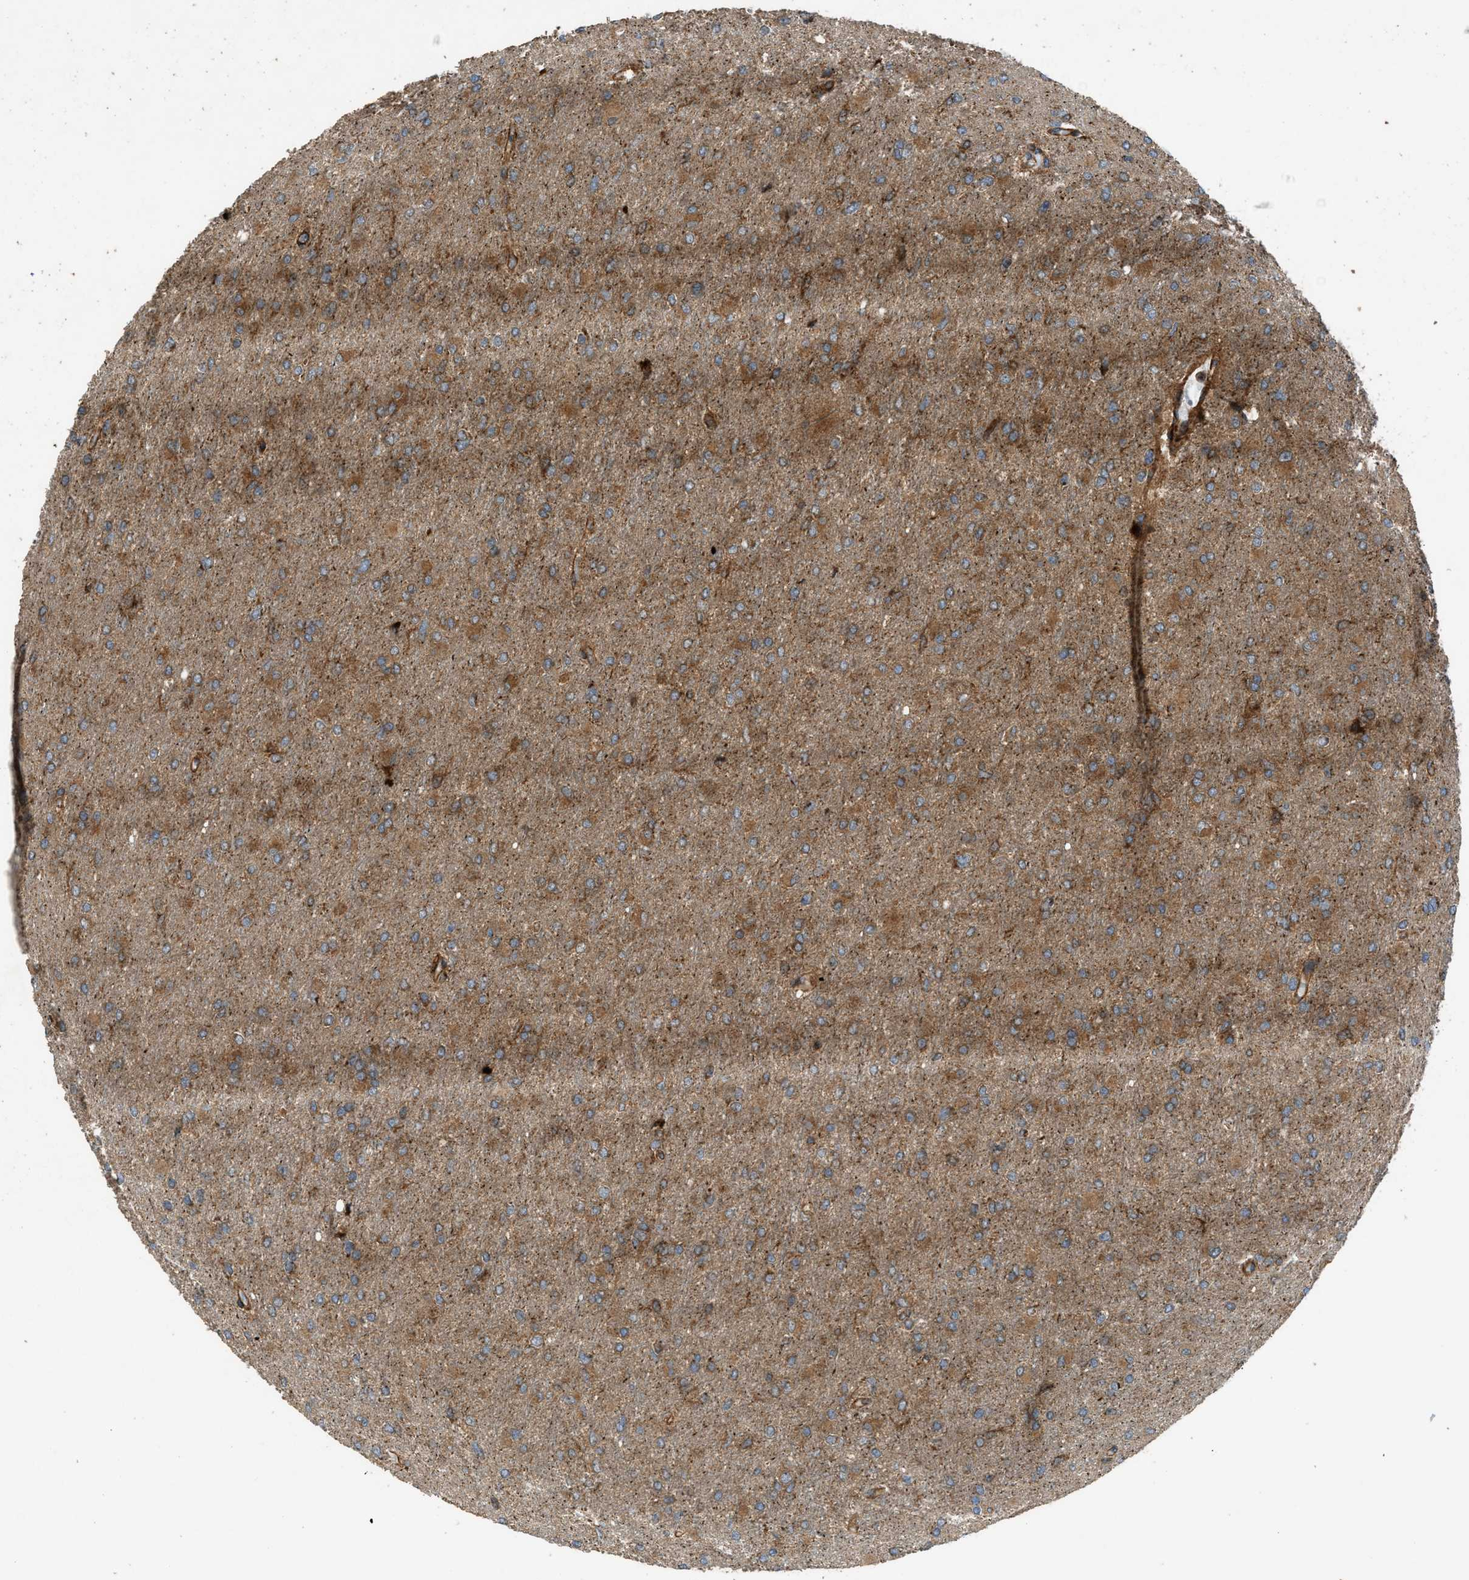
{"staining": {"intensity": "moderate", "quantity": ">75%", "location": "cytoplasmic/membranous"}, "tissue": "glioma", "cell_type": "Tumor cells", "image_type": "cancer", "snomed": [{"axis": "morphology", "description": "Glioma, malignant, High grade"}, {"axis": "topography", "description": "Cerebral cortex"}], "caption": "IHC of glioma exhibits medium levels of moderate cytoplasmic/membranous staining in approximately >75% of tumor cells.", "gene": "EGLN1", "patient": {"sex": "female", "age": 36}}